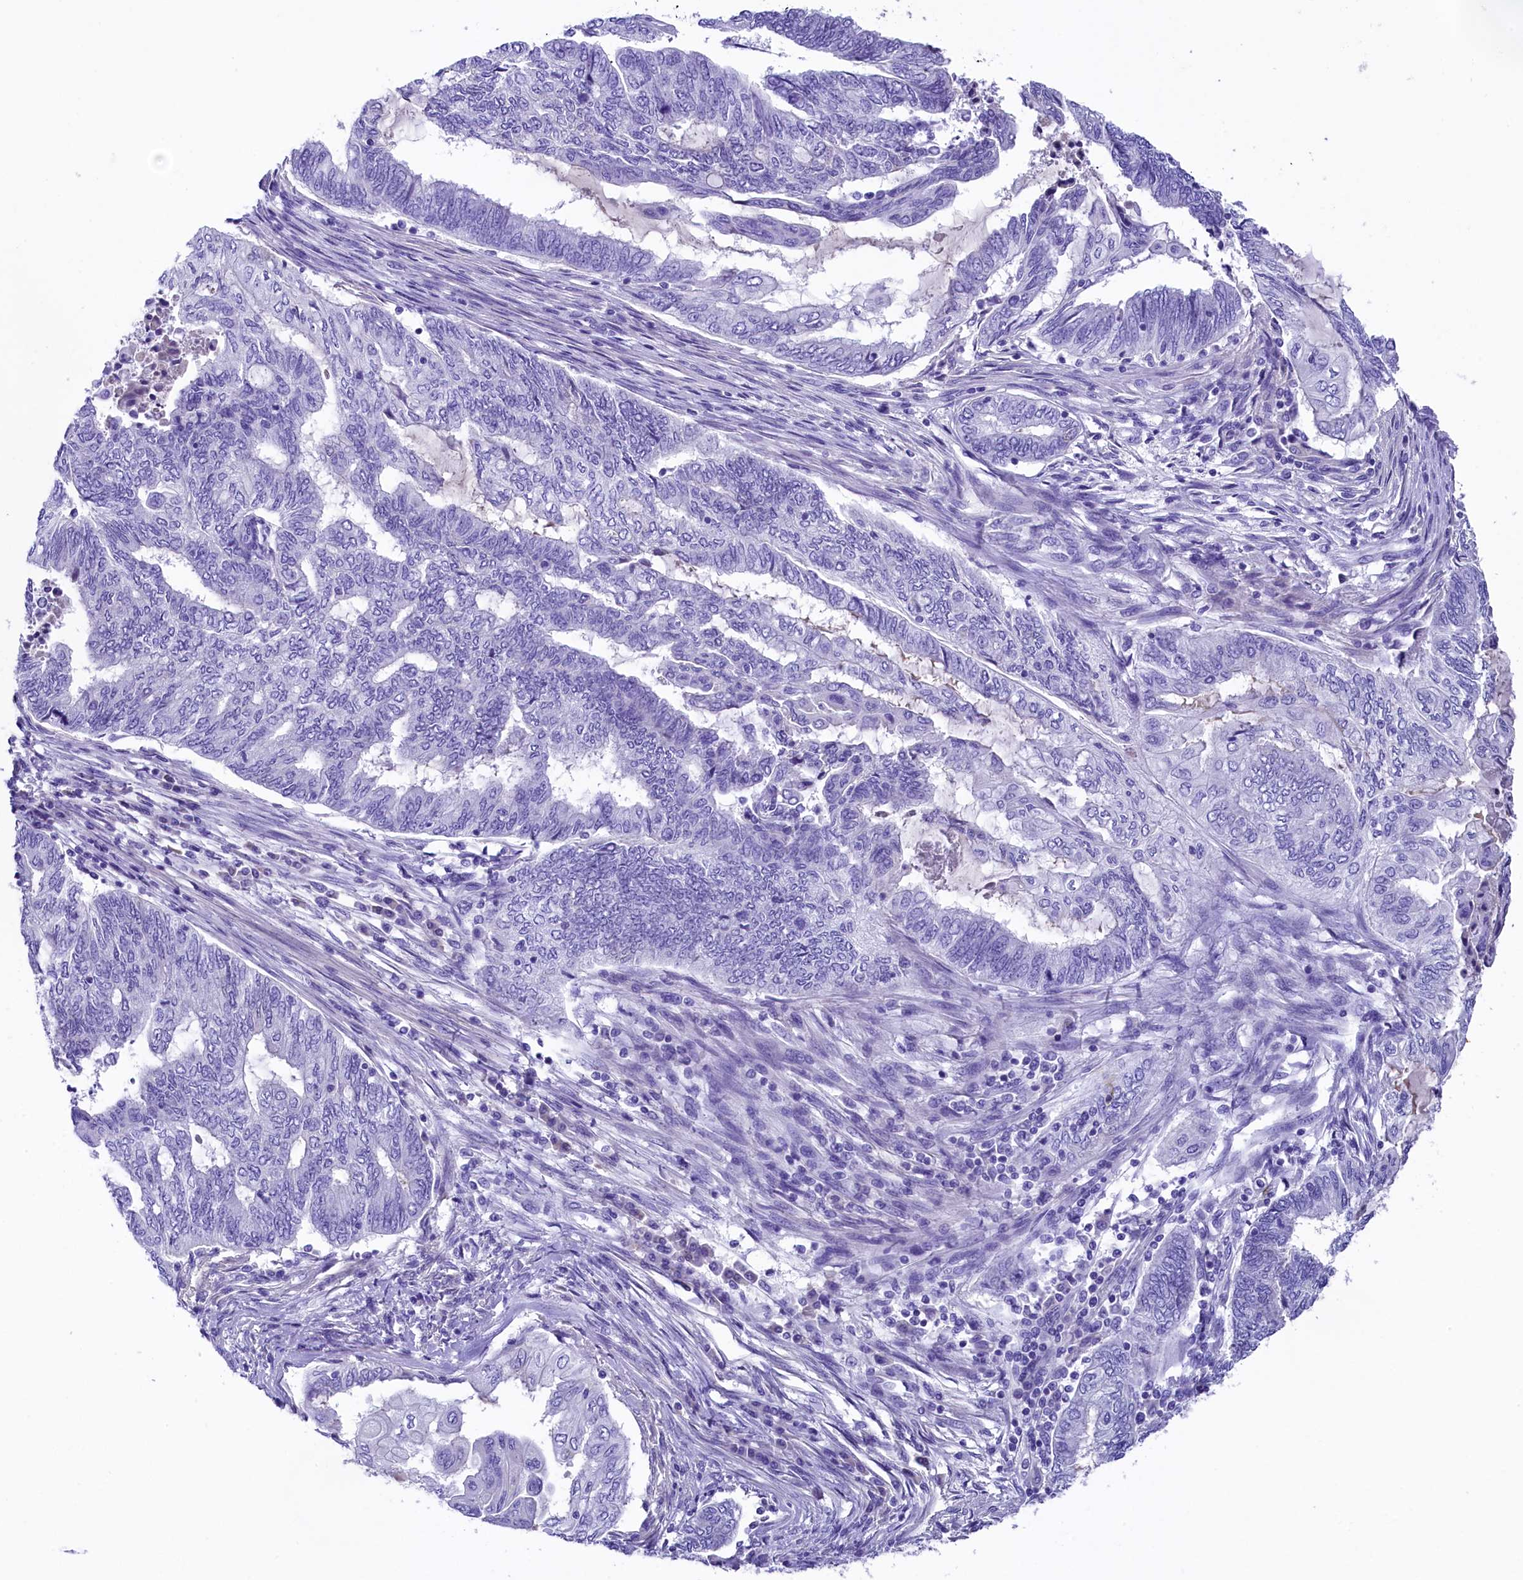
{"staining": {"intensity": "negative", "quantity": "none", "location": "none"}, "tissue": "endometrial cancer", "cell_type": "Tumor cells", "image_type": "cancer", "snomed": [{"axis": "morphology", "description": "Adenocarcinoma, NOS"}, {"axis": "topography", "description": "Uterus"}, {"axis": "topography", "description": "Endometrium"}], "caption": "Photomicrograph shows no protein staining in tumor cells of endometrial adenocarcinoma tissue.", "gene": "SKIDA1", "patient": {"sex": "female", "age": 70}}